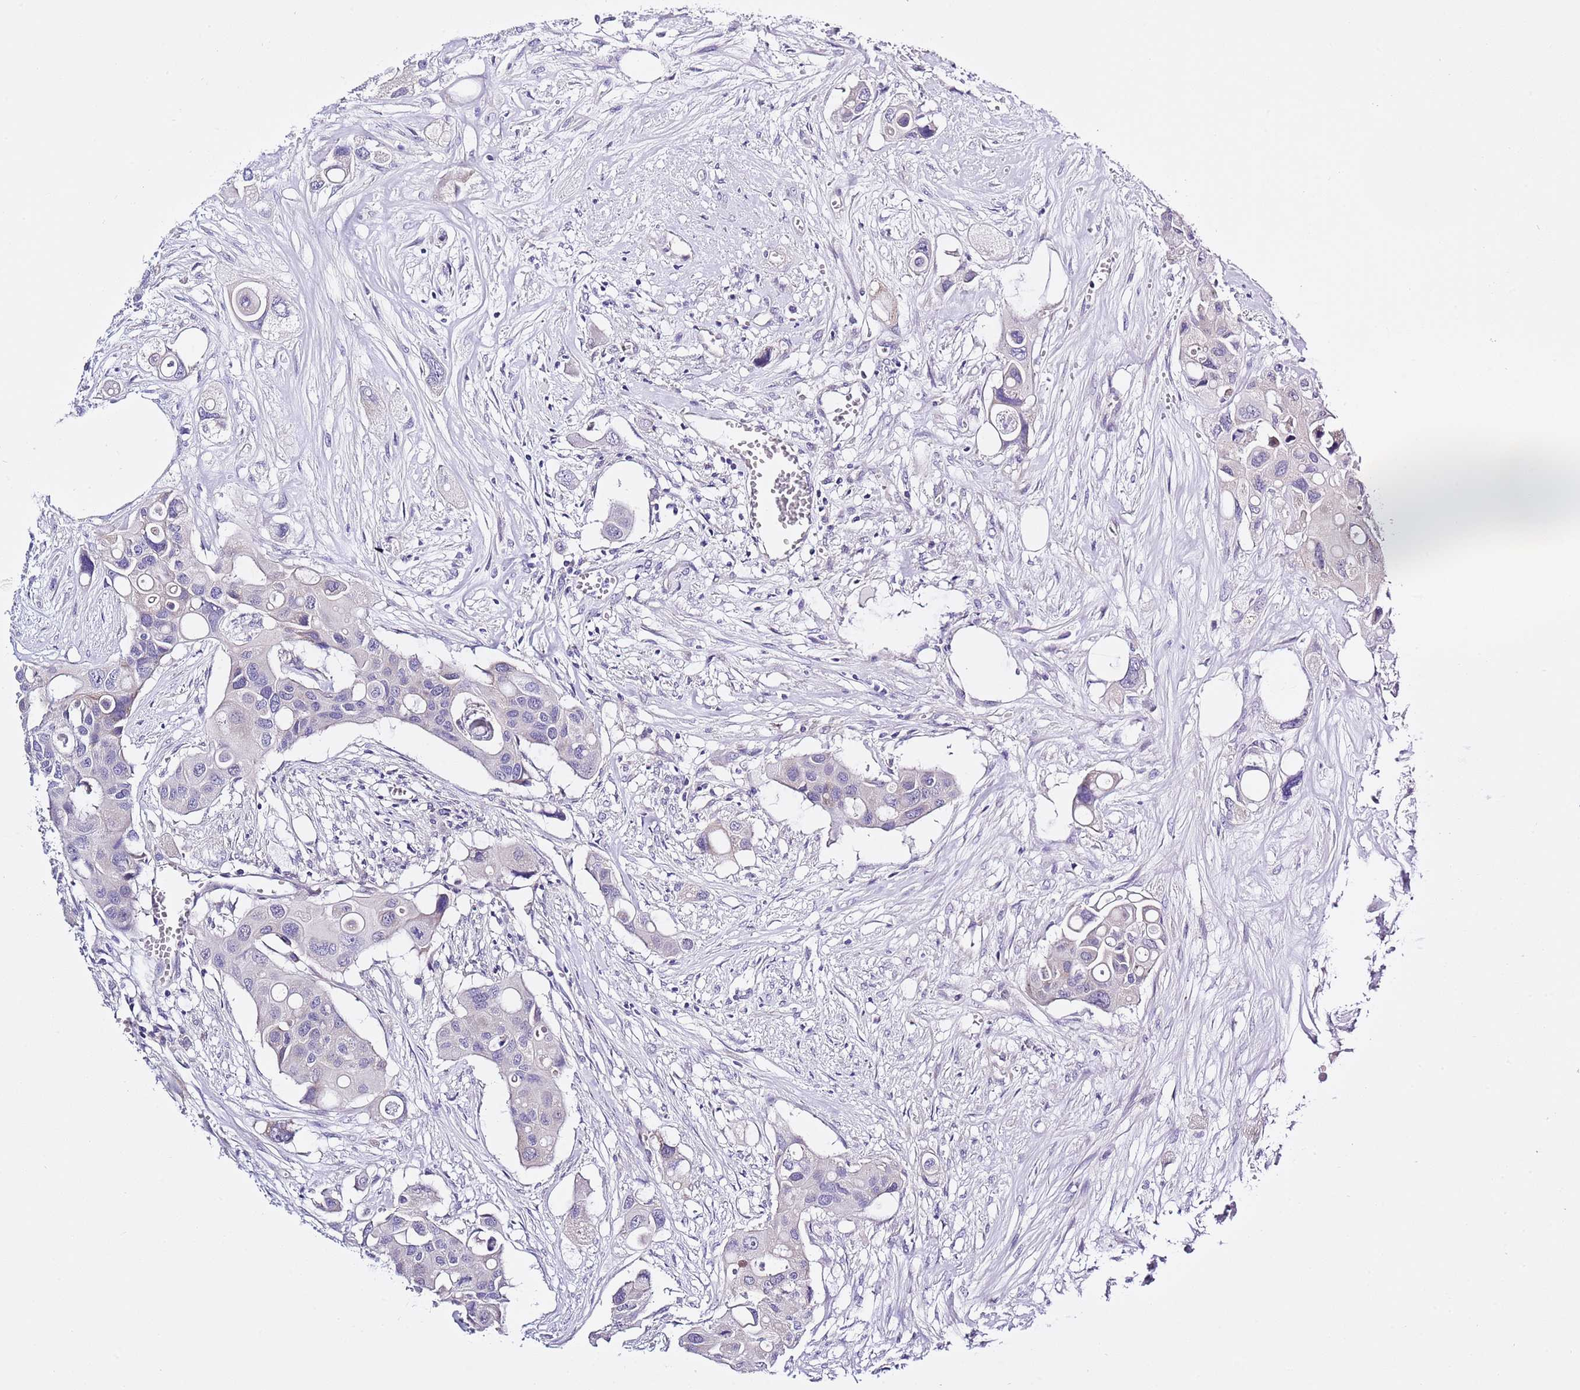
{"staining": {"intensity": "negative", "quantity": "none", "location": "none"}, "tissue": "colorectal cancer", "cell_type": "Tumor cells", "image_type": "cancer", "snomed": [{"axis": "morphology", "description": "Adenocarcinoma, NOS"}, {"axis": "topography", "description": "Colon"}], "caption": "IHC of human adenocarcinoma (colorectal) exhibits no staining in tumor cells.", "gene": "NET1", "patient": {"sex": "male", "age": 77}}